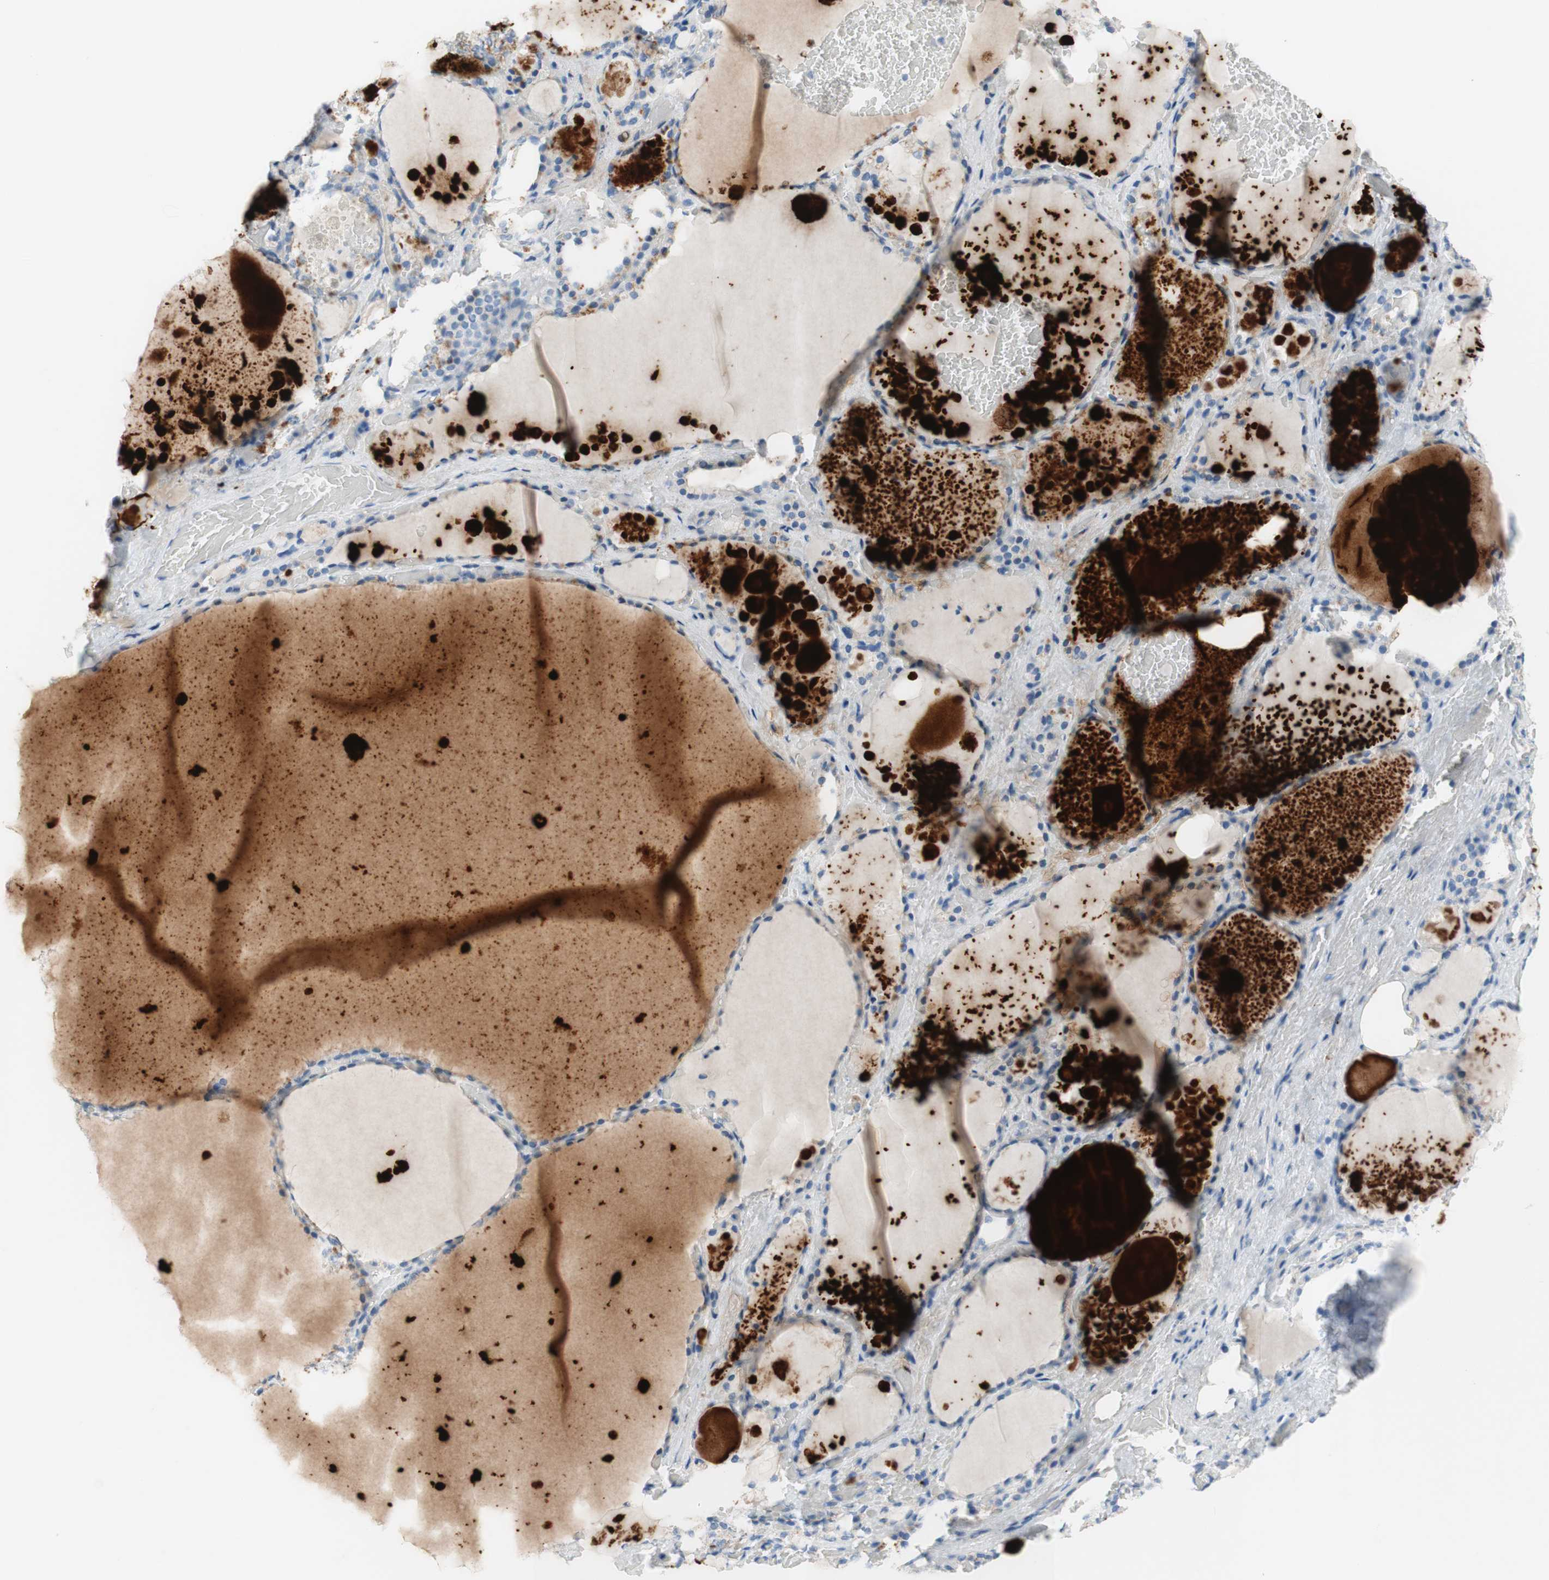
{"staining": {"intensity": "weak", "quantity": "25%-75%", "location": "cytoplasmic/membranous"}, "tissue": "thyroid gland", "cell_type": "Glandular cells", "image_type": "normal", "snomed": [{"axis": "morphology", "description": "Normal tissue, NOS"}, {"axis": "topography", "description": "Thyroid gland"}], "caption": "Protein expression analysis of normal human thyroid gland reveals weak cytoplasmic/membranous staining in about 25%-75% of glandular cells.", "gene": "POLR2J3", "patient": {"sex": "male", "age": 61}}